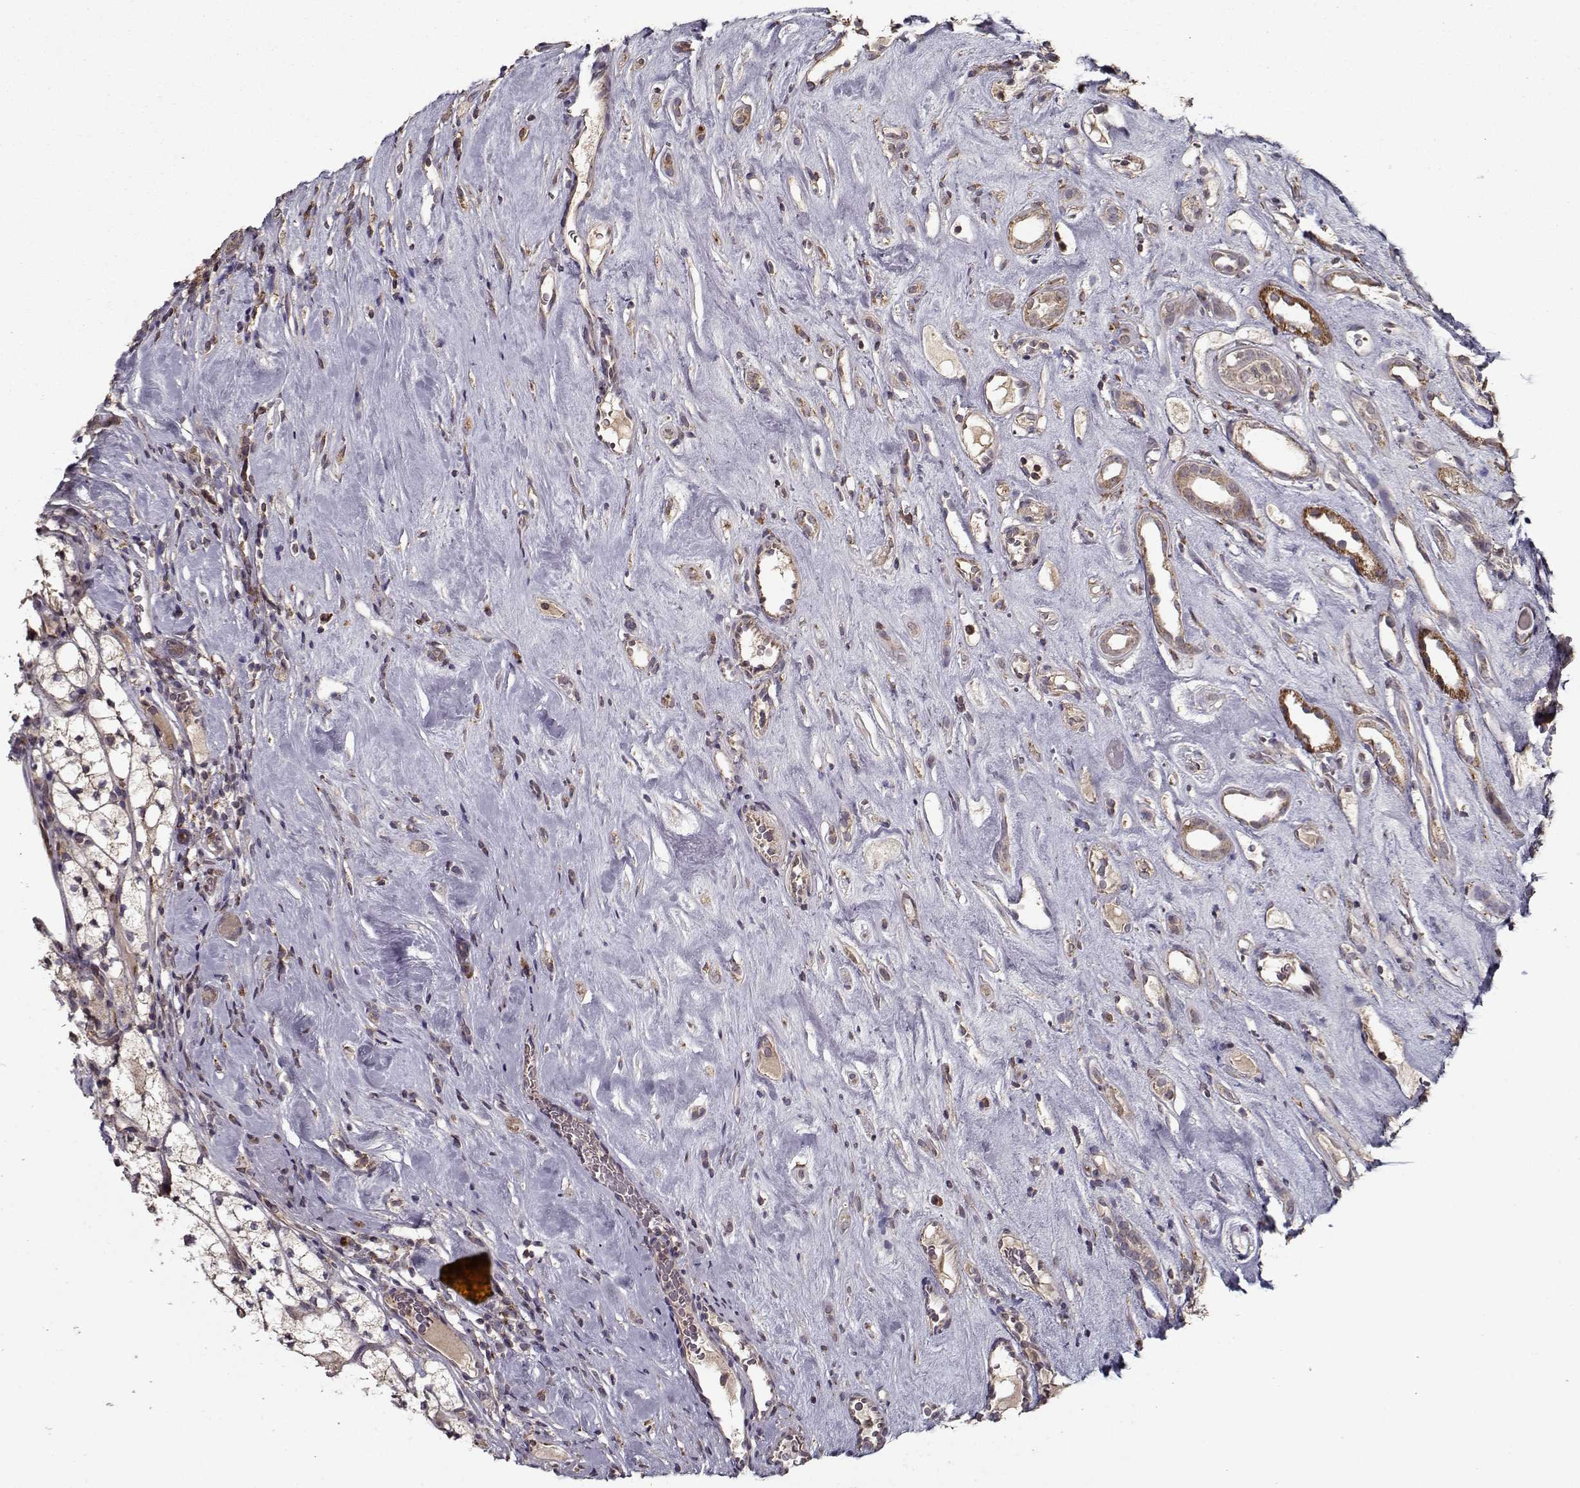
{"staining": {"intensity": "weak", "quantity": ">75%", "location": "cytoplasmic/membranous"}, "tissue": "renal cancer", "cell_type": "Tumor cells", "image_type": "cancer", "snomed": [{"axis": "morphology", "description": "Adenocarcinoma, NOS"}, {"axis": "topography", "description": "Kidney"}], "caption": "Immunohistochemistry (IHC) histopathology image of human renal adenocarcinoma stained for a protein (brown), which exhibits low levels of weak cytoplasmic/membranous positivity in about >75% of tumor cells.", "gene": "IMMP1L", "patient": {"sex": "female", "age": 89}}